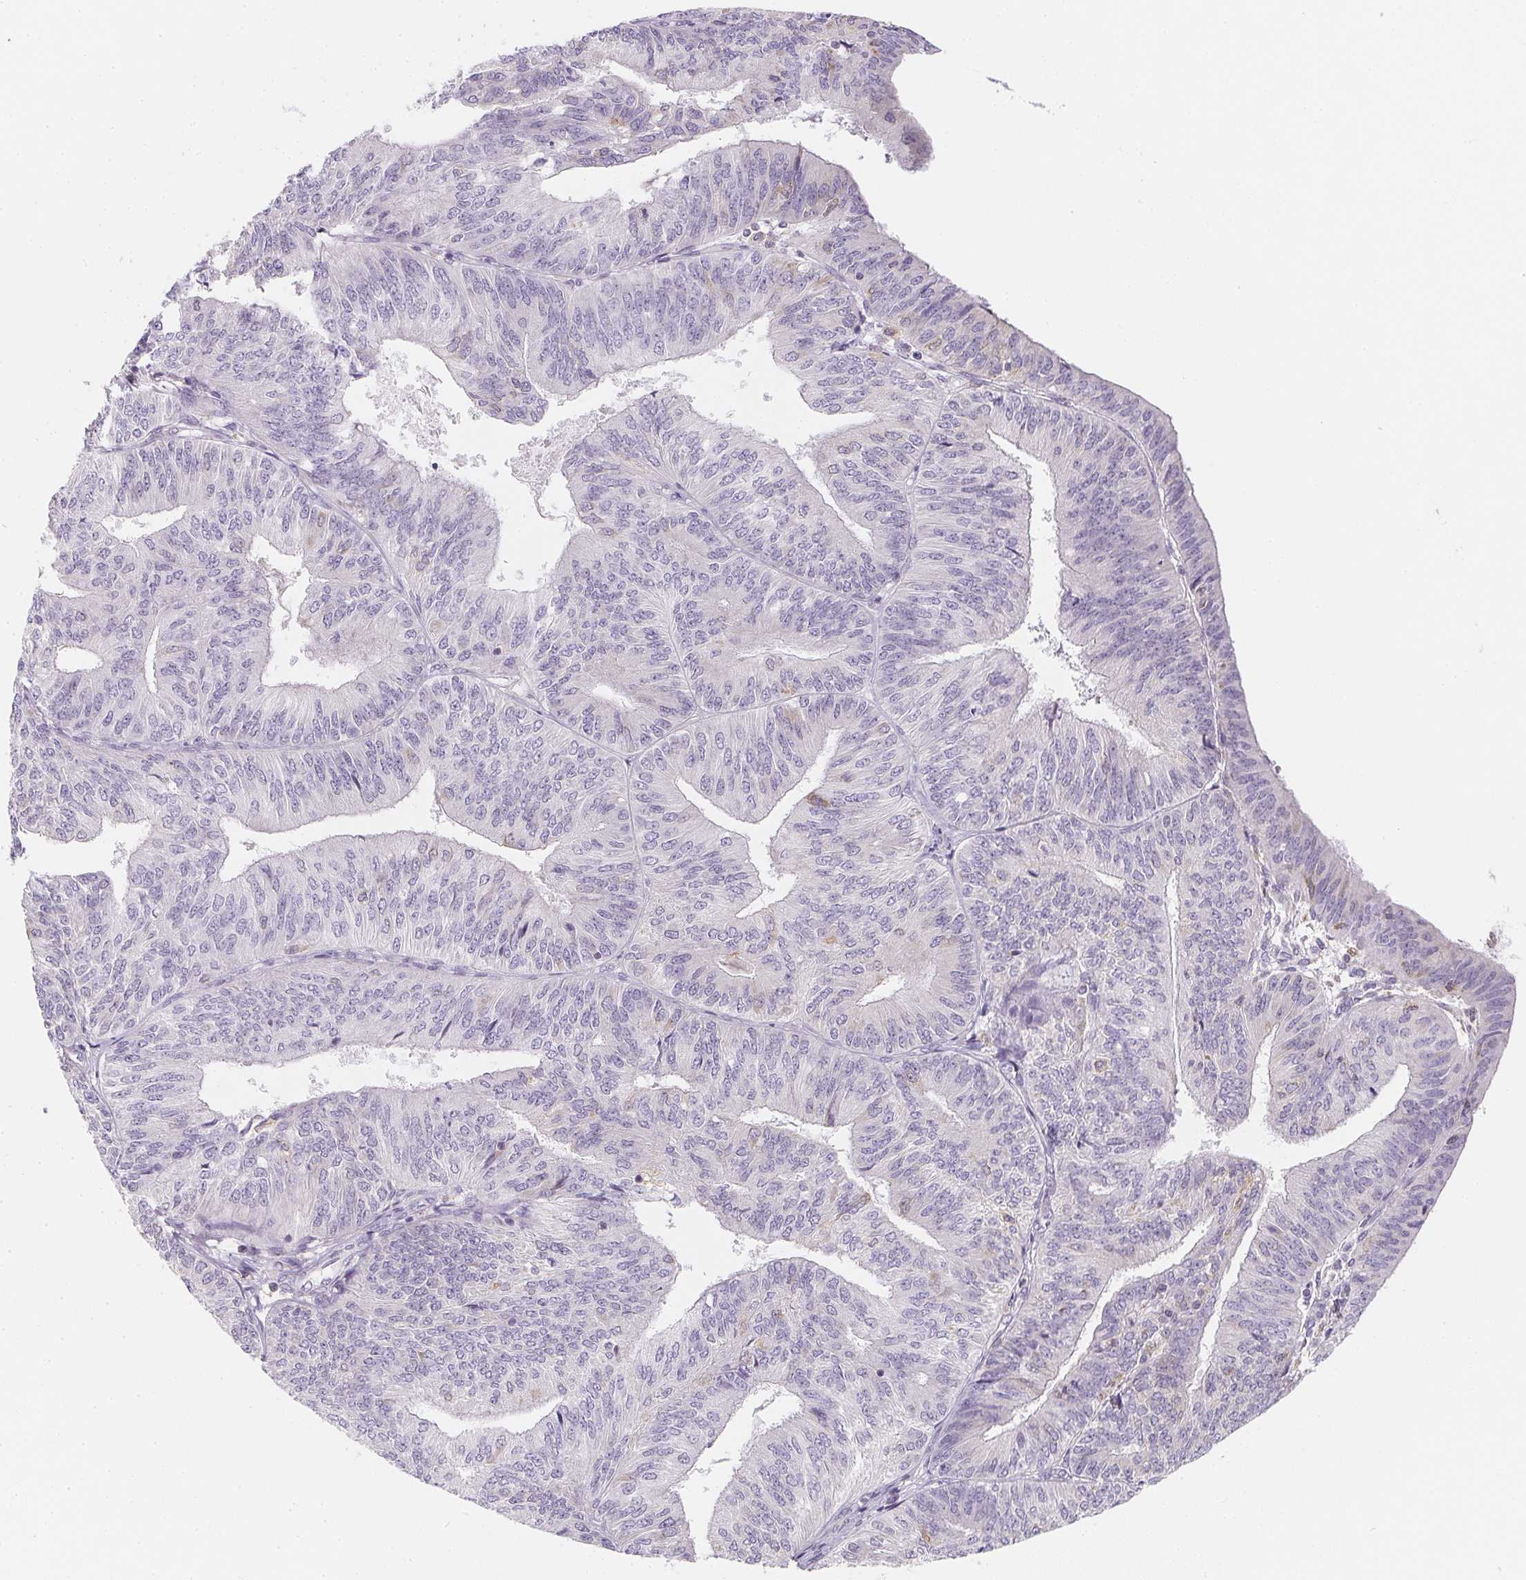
{"staining": {"intensity": "negative", "quantity": "none", "location": "none"}, "tissue": "endometrial cancer", "cell_type": "Tumor cells", "image_type": "cancer", "snomed": [{"axis": "morphology", "description": "Adenocarcinoma, NOS"}, {"axis": "topography", "description": "Endometrium"}], "caption": "Adenocarcinoma (endometrial) stained for a protein using immunohistochemistry exhibits no expression tumor cells.", "gene": "SOAT1", "patient": {"sex": "female", "age": 58}}